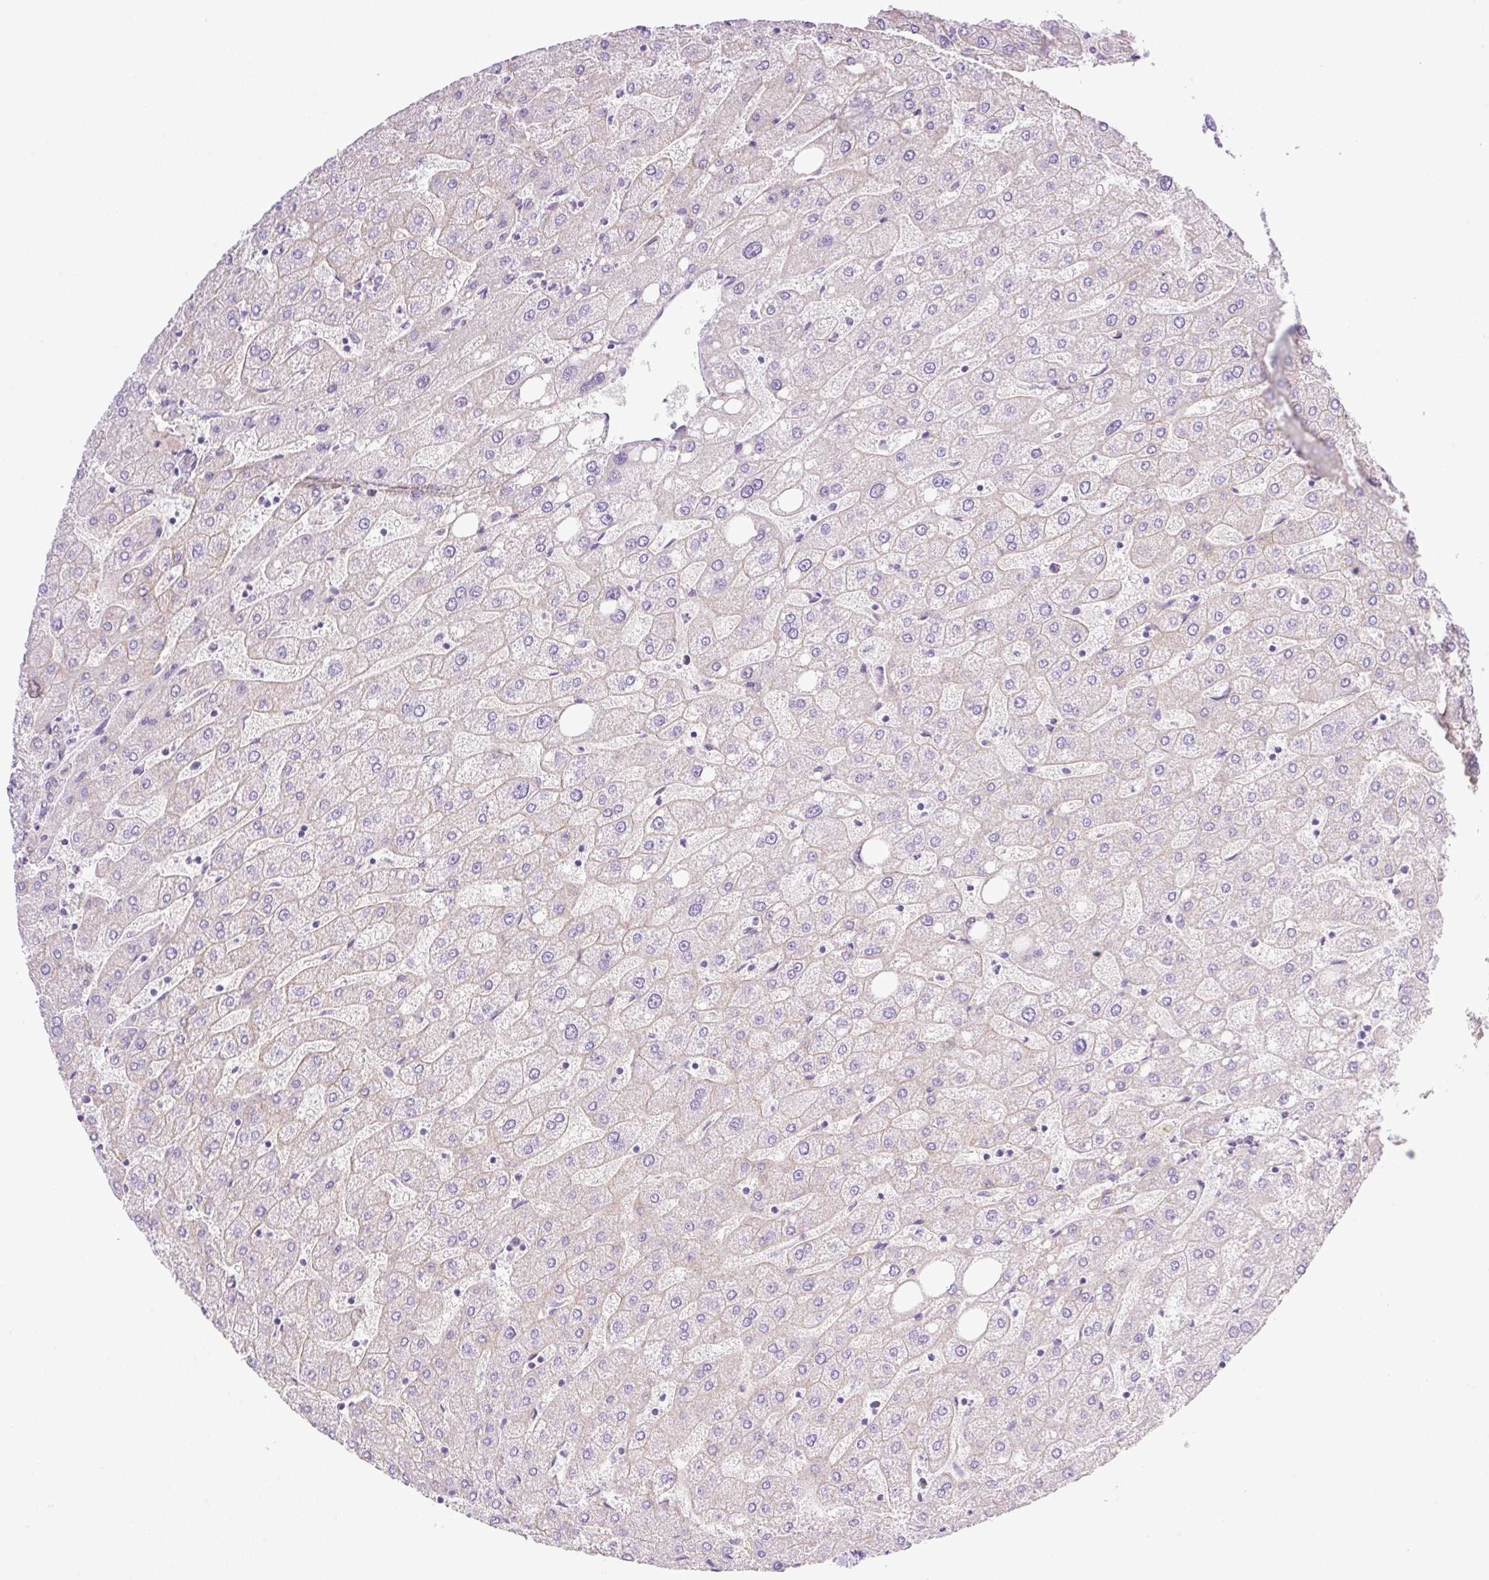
{"staining": {"intensity": "negative", "quantity": "none", "location": "none"}, "tissue": "liver", "cell_type": "Cholangiocytes", "image_type": "normal", "snomed": [{"axis": "morphology", "description": "Normal tissue, NOS"}, {"axis": "topography", "description": "Liver"}], "caption": "Immunohistochemistry micrograph of unremarkable human liver stained for a protein (brown), which reveals no expression in cholangiocytes.", "gene": "PALM3", "patient": {"sex": "male", "age": 67}}